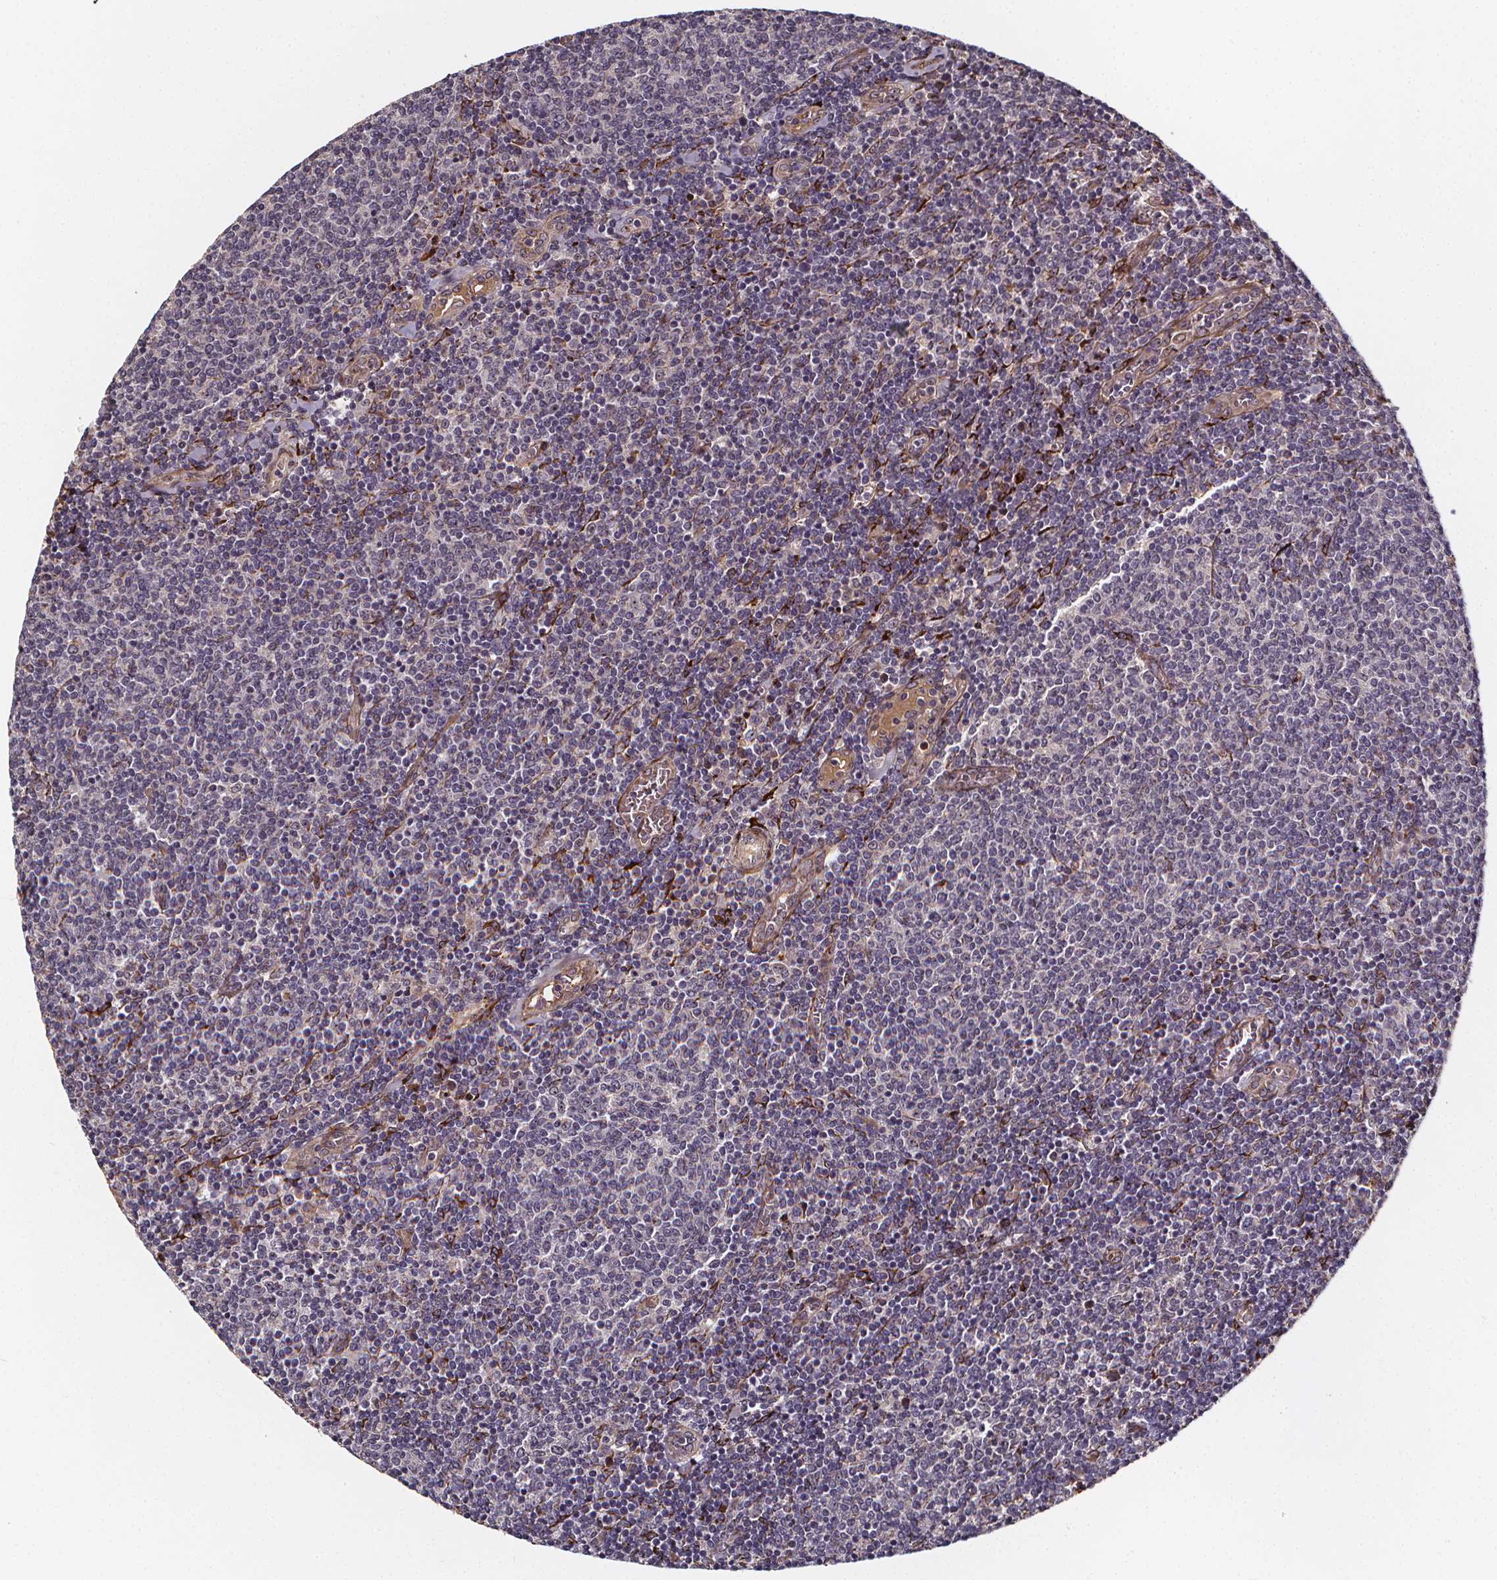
{"staining": {"intensity": "negative", "quantity": "none", "location": "none"}, "tissue": "lymphoma", "cell_type": "Tumor cells", "image_type": "cancer", "snomed": [{"axis": "morphology", "description": "Malignant lymphoma, non-Hodgkin's type, Low grade"}, {"axis": "topography", "description": "Lymph node"}], "caption": "High power microscopy image of an immunohistochemistry (IHC) histopathology image of lymphoma, revealing no significant expression in tumor cells. The staining is performed using DAB (3,3'-diaminobenzidine) brown chromogen with nuclei counter-stained in using hematoxylin.", "gene": "AEBP1", "patient": {"sex": "male", "age": 52}}